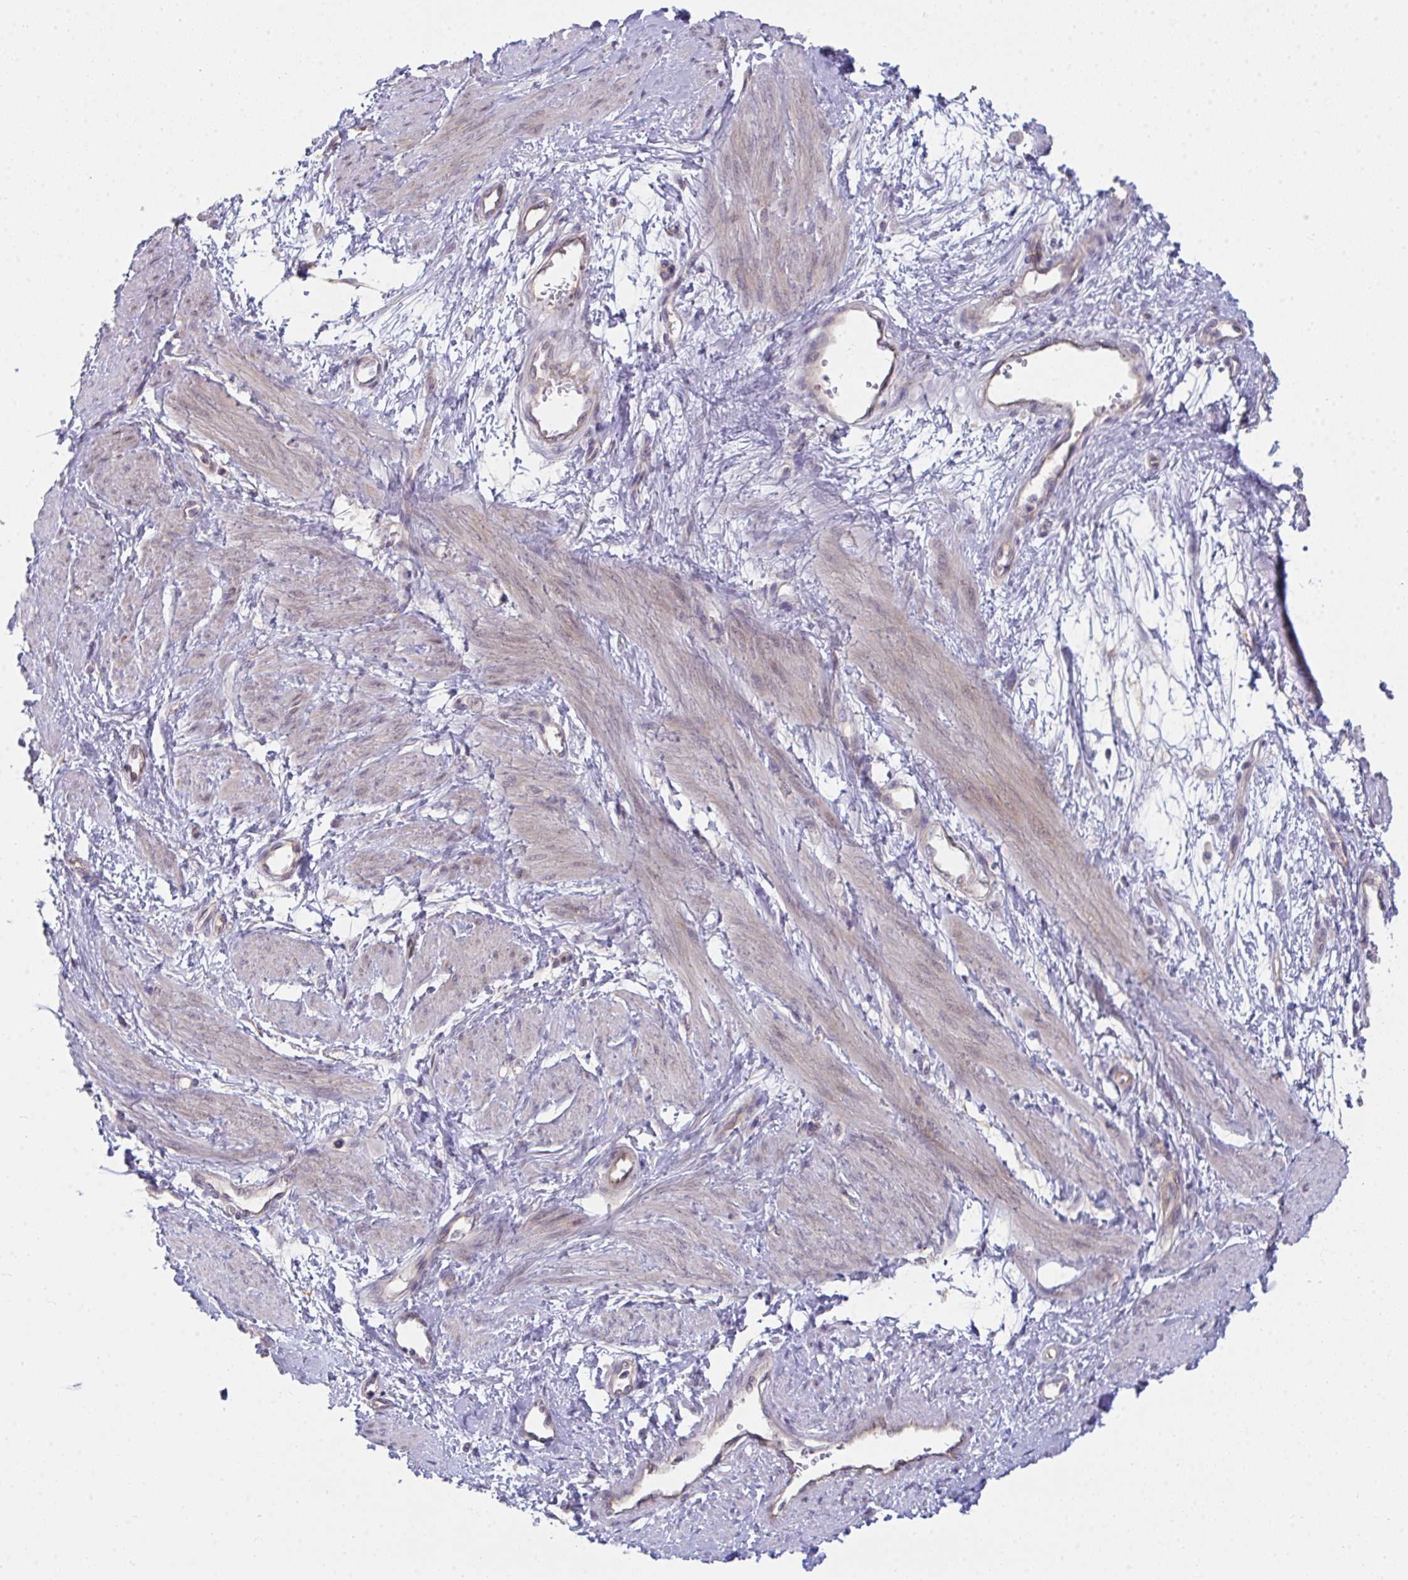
{"staining": {"intensity": "weak", "quantity": "<25%", "location": "cytoplasmic/membranous"}, "tissue": "smooth muscle", "cell_type": "Smooth muscle cells", "image_type": "normal", "snomed": [{"axis": "morphology", "description": "Normal tissue, NOS"}, {"axis": "topography", "description": "Smooth muscle"}, {"axis": "topography", "description": "Uterus"}], "caption": "Smooth muscle was stained to show a protein in brown. There is no significant expression in smooth muscle cells. The staining is performed using DAB (3,3'-diaminobenzidine) brown chromogen with nuclei counter-stained in using hematoxylin.", "gene": "CASP9", "patient": {"sex": "female", "age": 39}}